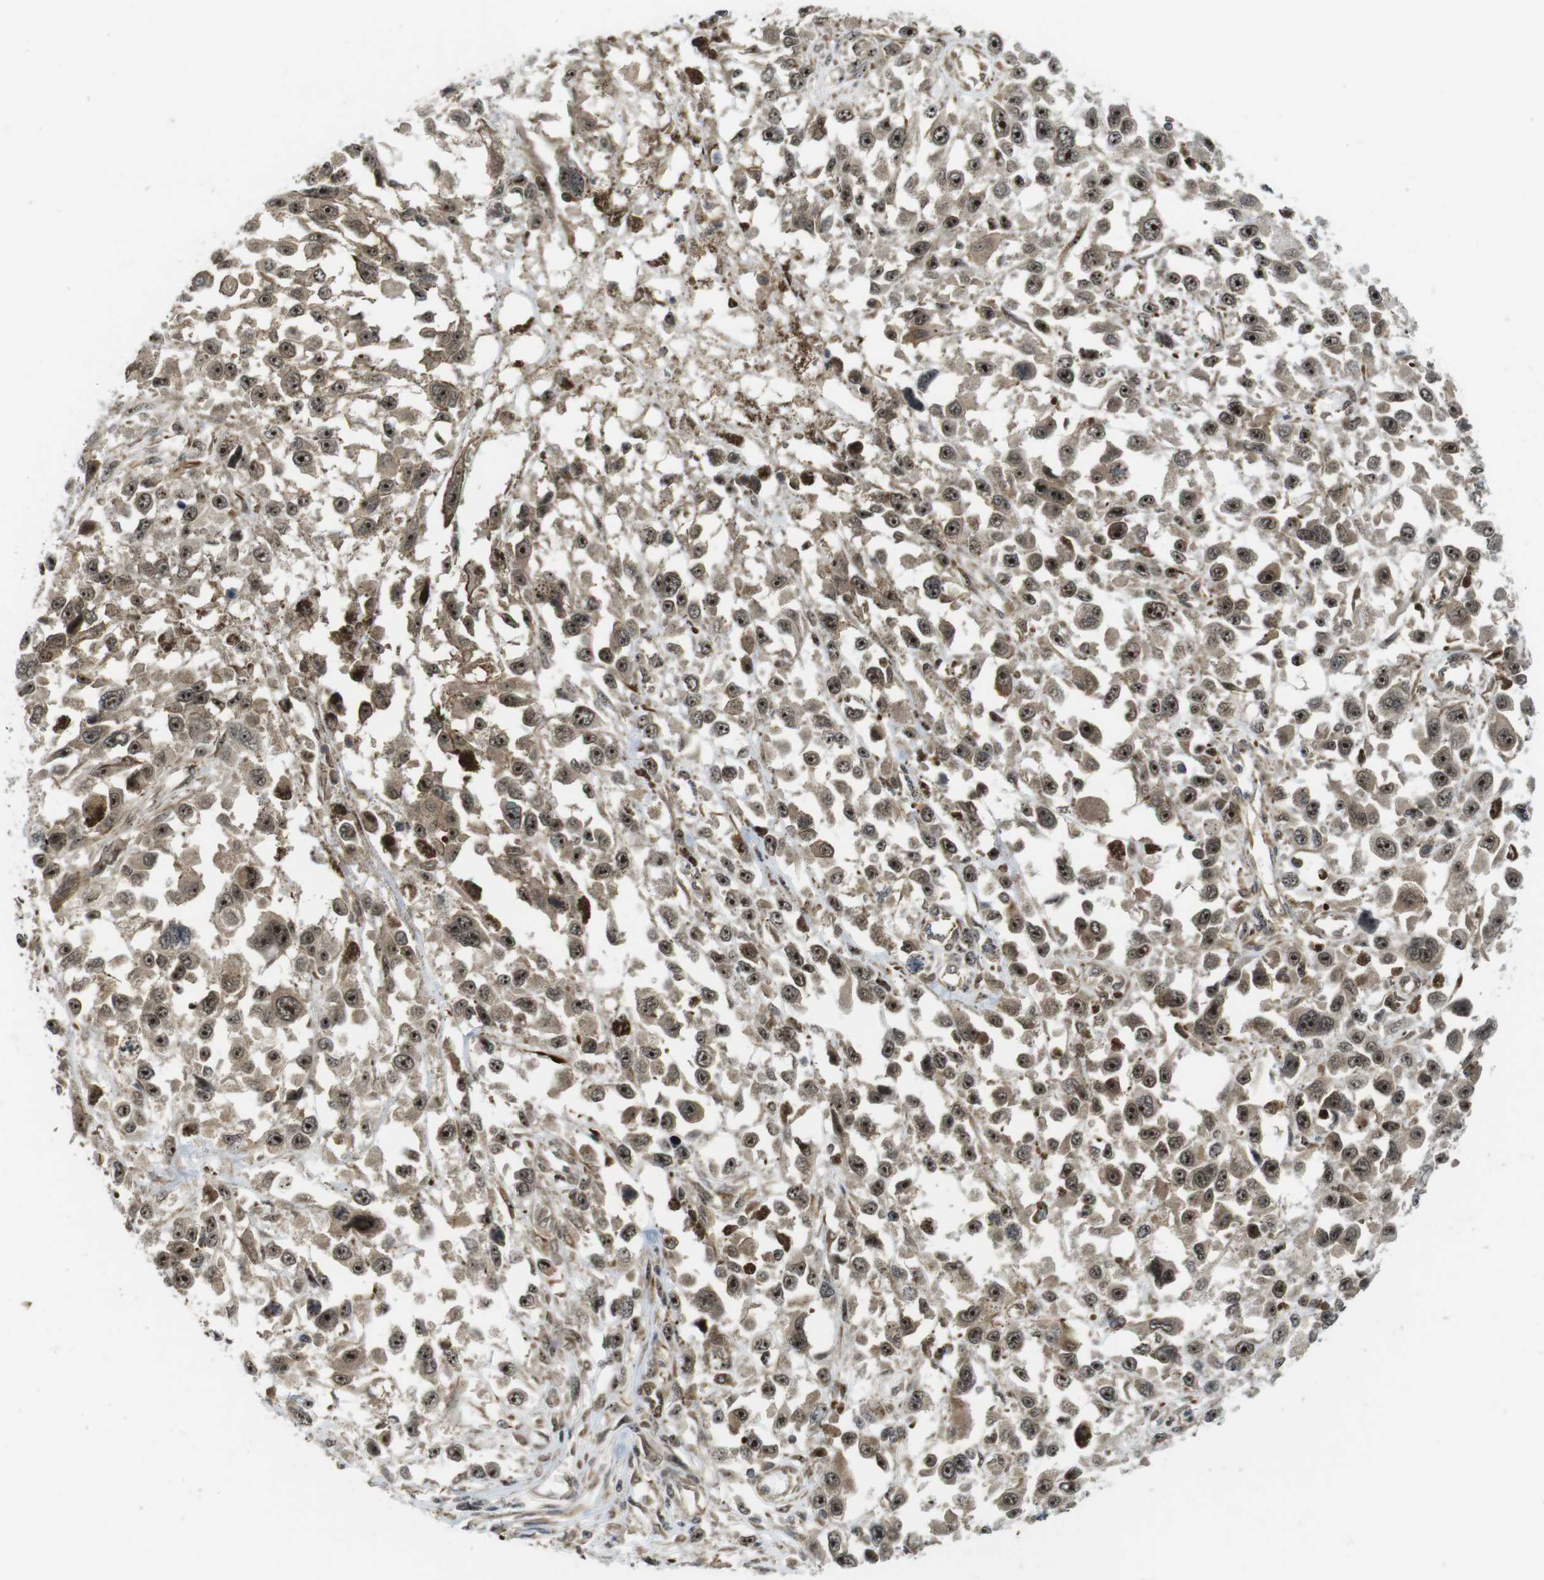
{"staining": {"intensity": "moderate", "quantity": ">75%", "location": "cytoplasmic/membranous,nuclear"}, "tissue": "melanoma", "cell_type": "Tumor cells", "image_type": "cancer", "snomed": [{"axis": "morphology", "description": "Malignant melanoma, Metastatic site"}, {"axis": "topography", "description": "Lymph node"}], "caption": "Protein expression analysis of human malignant melanoma (metastatic site) reveals moderate cytoplasmic/membranous and nuclear positivity in about >75% of tumor cells. (Stains: DAB in brown, nuclei in blue, Microscopy: brightfield microscopy at high magnification).", "gene": "CC2D1A", "patient": {"sex": "male", "age": 59}}